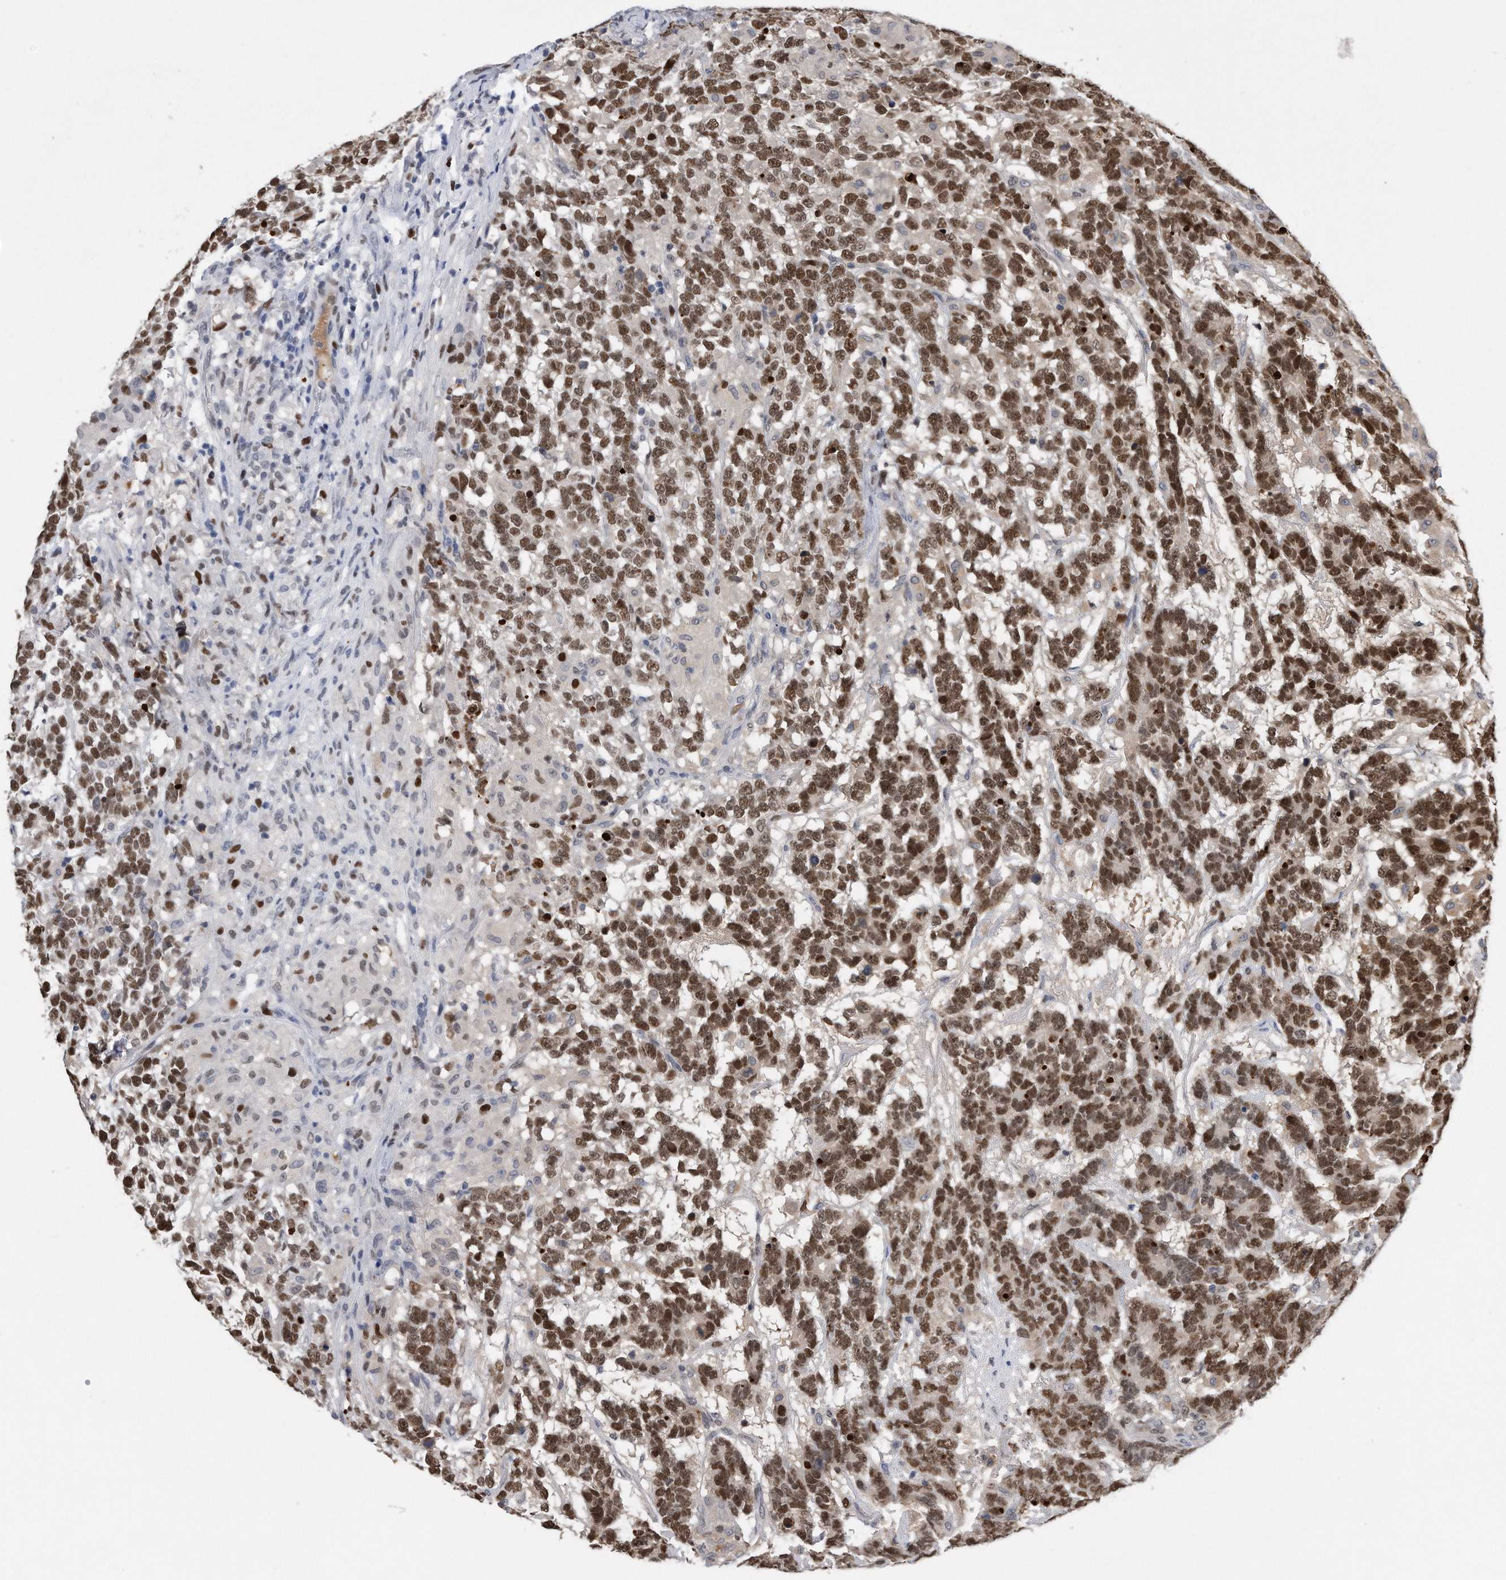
{"staining": {"intensity": "moderate", "quantity": ">75%", "location": "nuclear"}, "tissue": "testis cancer", "cell_type": "Tumor cells", "image_type": "cancer", "snomed": [{"axis": "morphology", "description": "Carcinoma, Embryonal, NOS"}, {"axis": "topography", "description": "Testis"}], "caption": "The micrograph reveals staining of testis cancer, revealing moderate nuclear protein staining (brown color) within tumor cells.", "gene": "PCNA", "patient": {"sex": "male", "age": 26}}